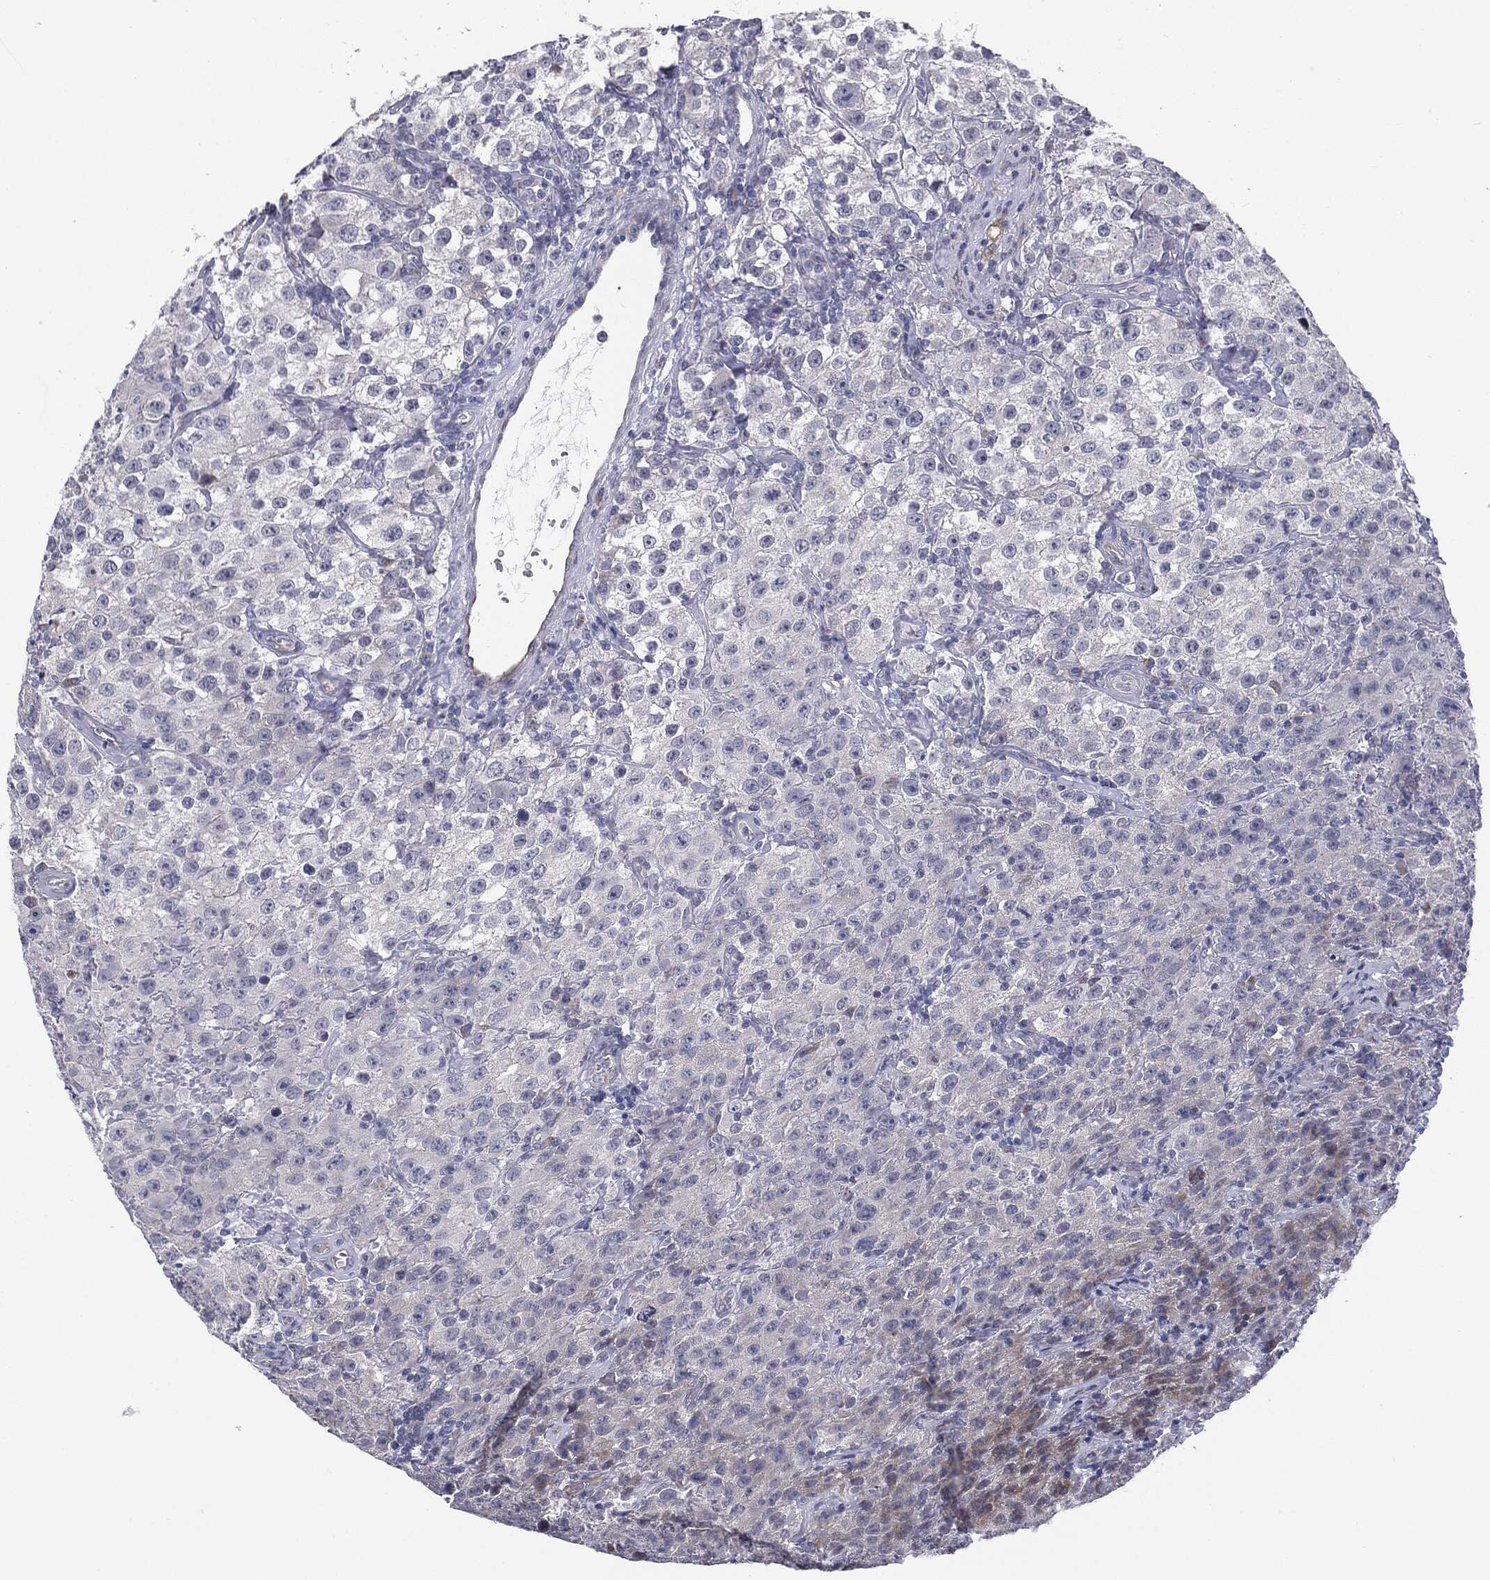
{"staining": {"intensity": "negative", "quantity": "none", "location": "none"}, "tissue": "testis cancer", "cell_type": "Tumor cells", "image_type": "cancer", "snomed": [{"axis": "morphology", "description": "Seminoma, NOS"}, {"axis": "topography", "description": "Testis"}], "caption": "A histopathology image of seminoma (testis) stained for a protein shows no brown staining in tumor cells.", "gene": "KRT5", "patient": {"sex": "male", "age": 52}}